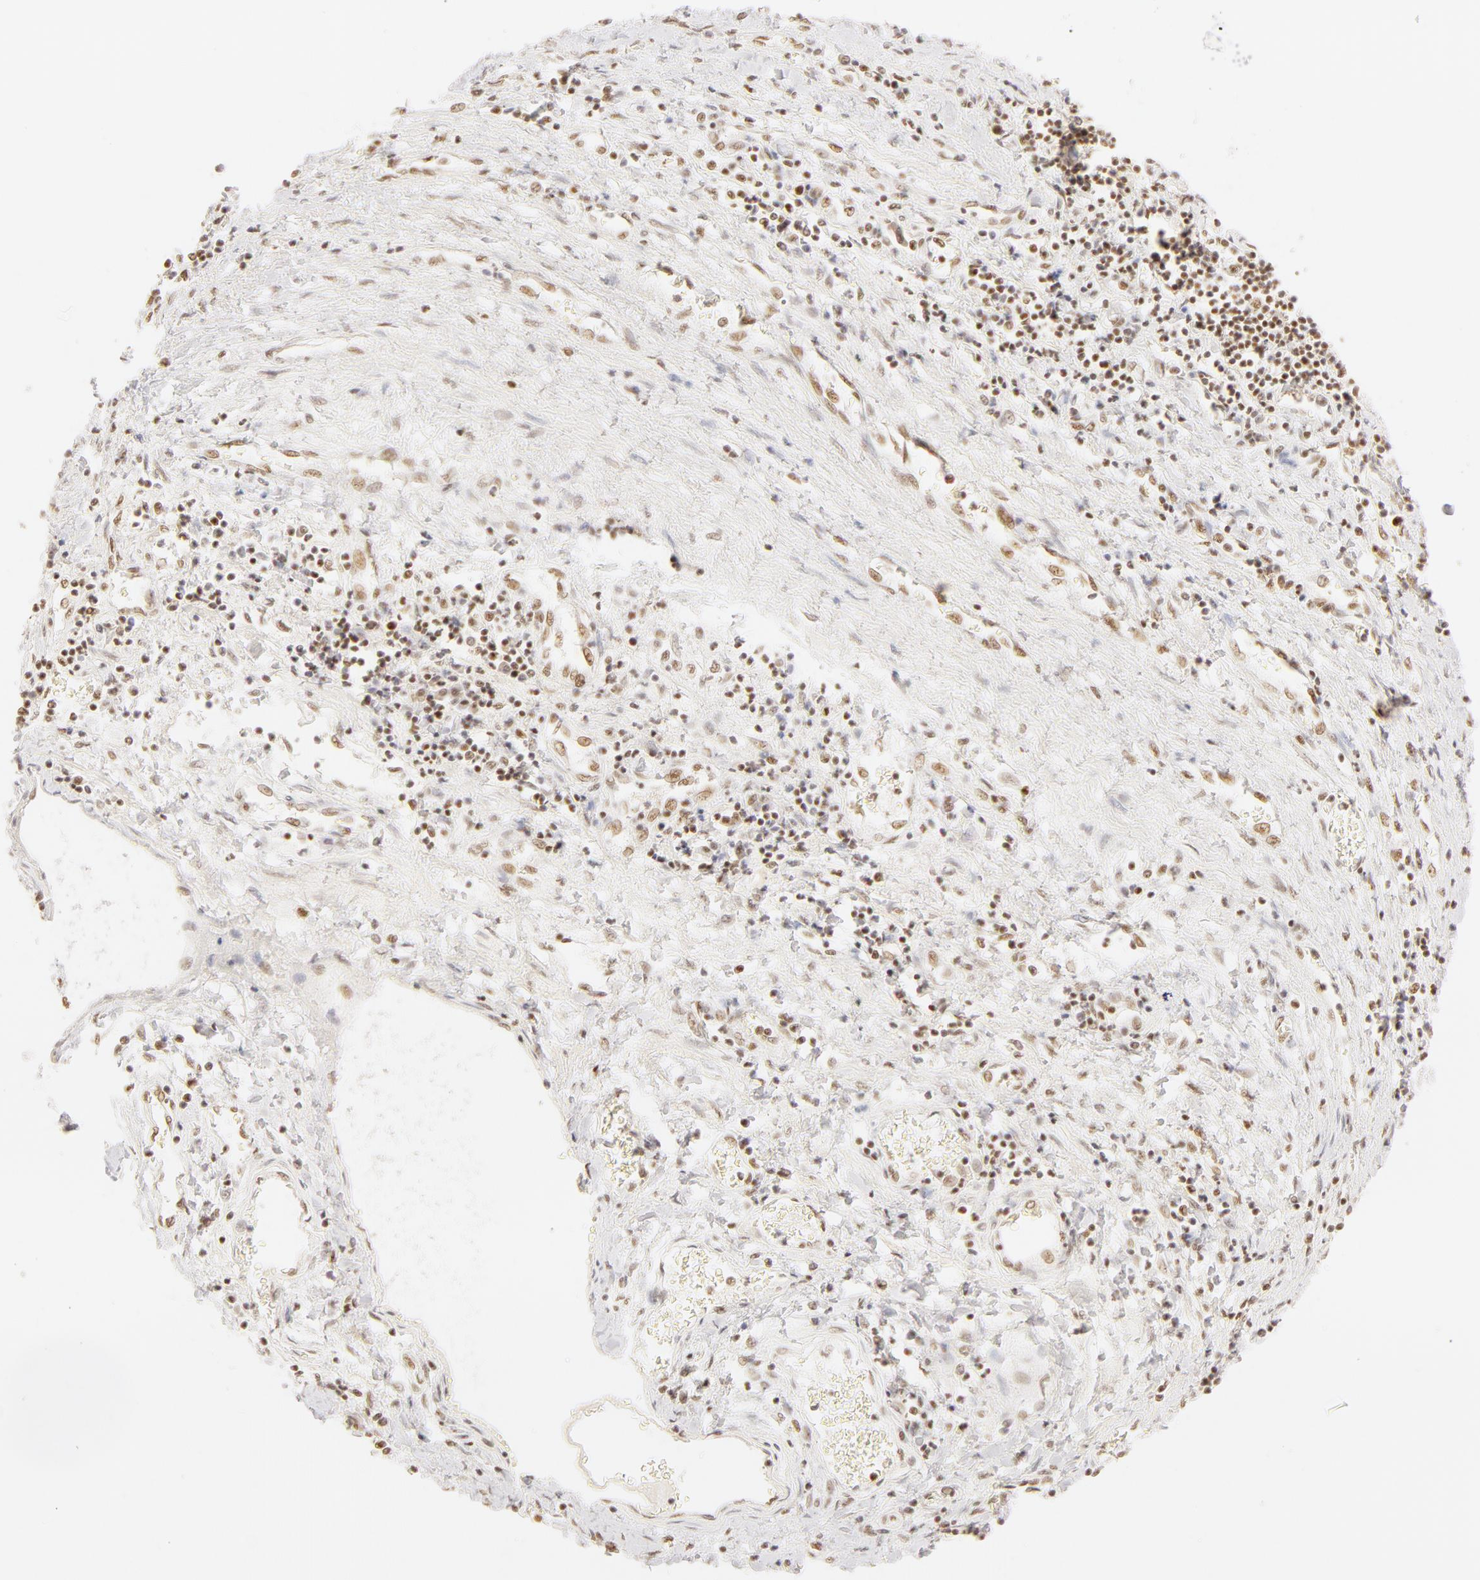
{"staining": {"intensity": "weak", "quantity": "<25%", "location": "nuclear"}, "tissue": "liver cancer", "cell_type": "Tumor cells", "image_type": "cancer", "snomed": [{"axis": "morphology", "description": "Carcinoma, Hepatocellular, NOS"}, {"axis": "topography", "description": "Liver"}], "caption": "The immunohistochemistry image has no significant expression in tumor cells of liver cancer (hepatocellular carcinoma) tissue.", "gene": "RBM39", "patient": {"sex": "male", "age": 24}}